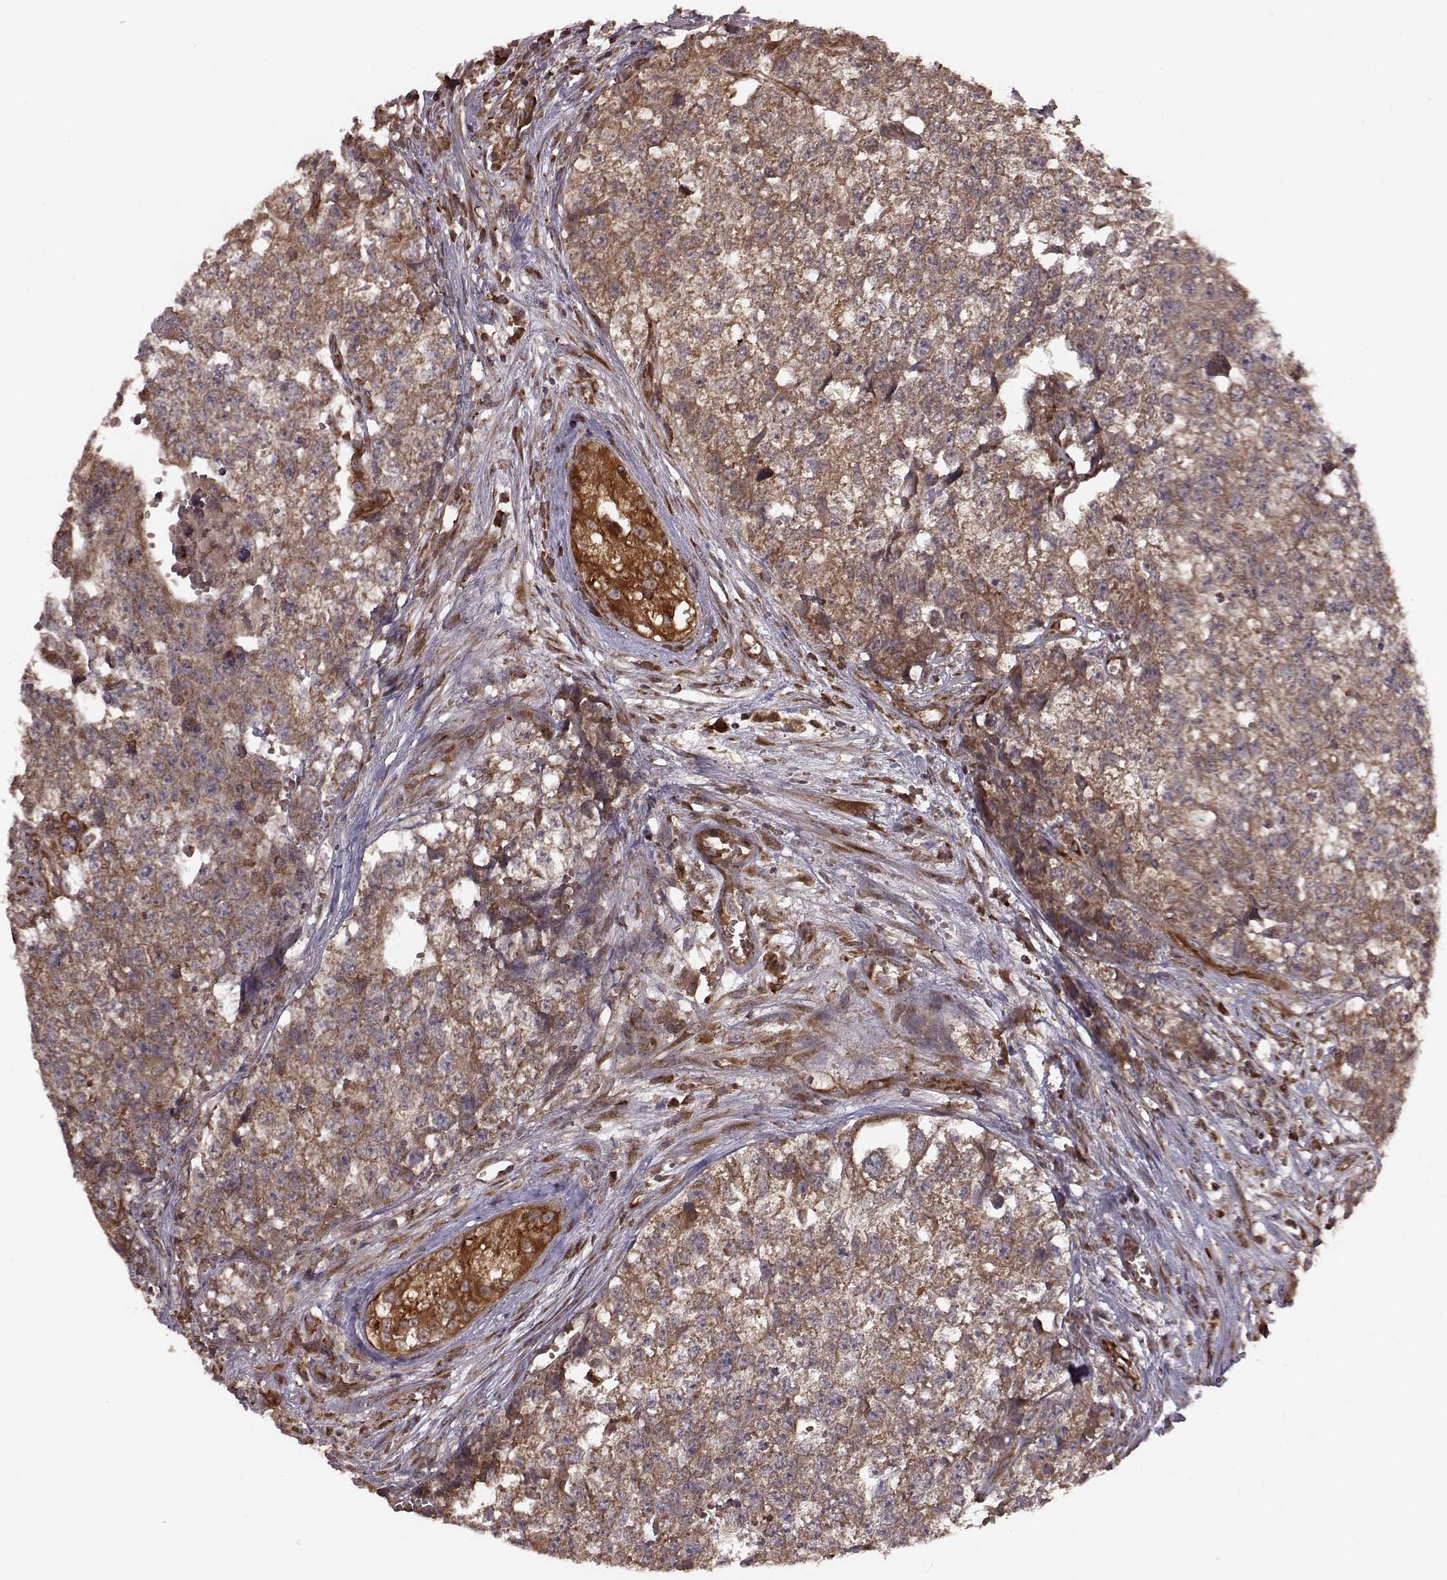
{"staining": {"intensity": "moderate", "quantity": ">75%", "location": "cytoplasmic/membranous"}, "tissue": "testis cancer", "cell_type": "Tumor cells", "image_type": "cancer", "snomed": [{"axis": "morphology", "description": "Seminoma, NOS"}, {"axis": "morphology", "description": "Carcinoma, Embryonal, NOS"}, {"axis": "topography", "description": "Testis"}], "caption": "A photomicrograph showing moderate cytoplasmic/membranous expression in about >75% of tumor cells in testis seminoma, as visualized by brown immunohistochemical staining.", "gene": "AGPAT1", "patient": {"sex": "male", "age": 22}}